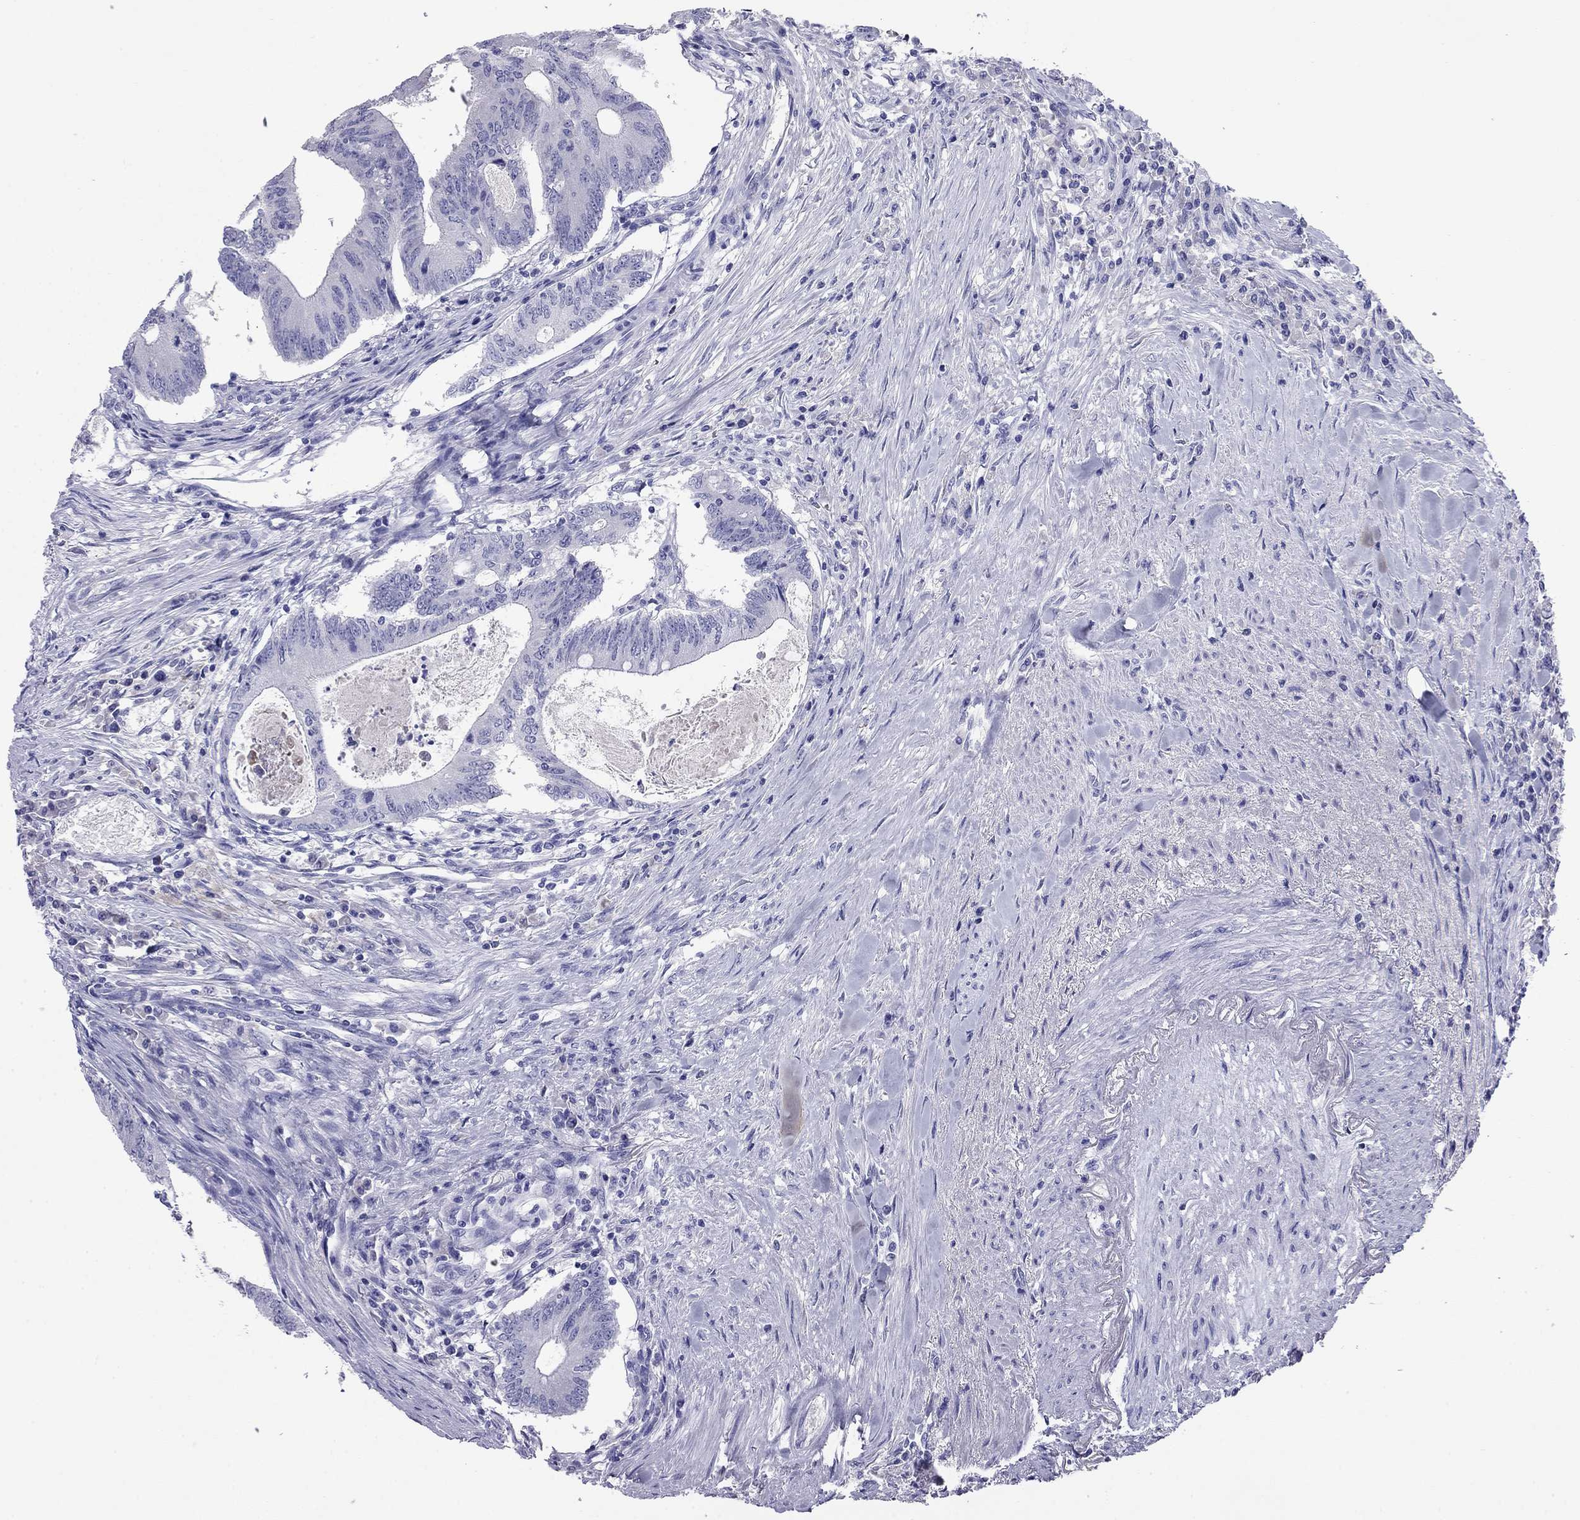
{"staining": {"intensity": "negative", "quantity": "none", "location": "none"}, "tissue": "colorectal cancer", "cell_type": "Tumor cells", "image_type": "cancer", "snomed": [{"axis": "morphology", "description": "Adenocarcinoma, NOS"}, {"axis": "topography", "description": "Colon"}], "caption": "Immunohistochemical staining of human colorectal adenocarcinoma exhibits no significant positivity in tumor cells. (Brightfield microscopy of DAB immunohistochemistry at high magnification).", "gene": "ODF4", "patient": {"sex": "female", "age": 70}}